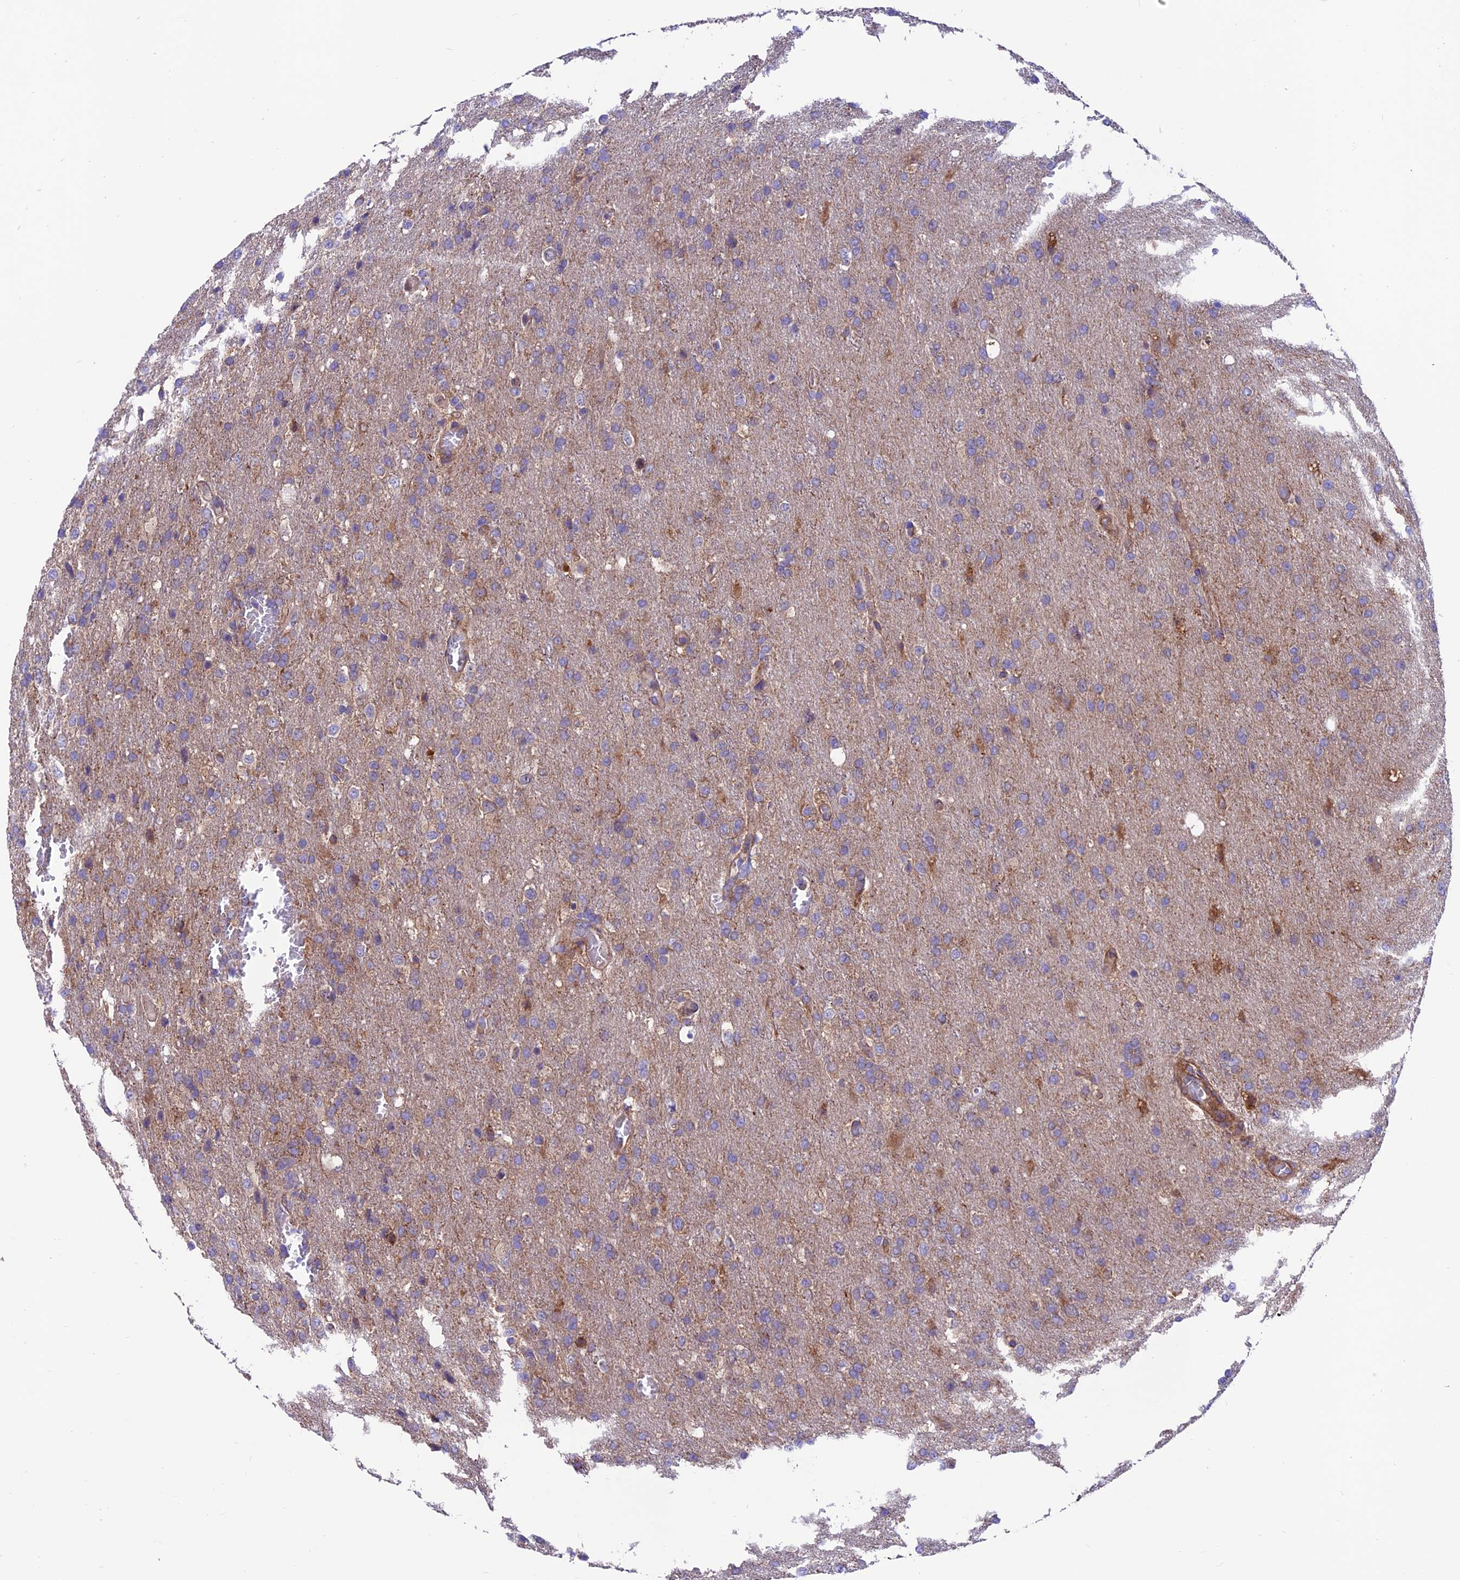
{"staining": {"intensity": "negative", "quantity": "none", "location": "none"}, "tissue": "glioma", "cell_type": "Tumor cells", "image_type": "cancer", "snomed": [{"axis": "morphology", "description": "Glioma, malignant, High grade"}, {"axis": "topography", "description": "Brain"}], "caption": "A micrograph of malignant glioma (high-grade) stained for a protein reveals no brown staining in tumor cells.", "gene": "VPS16", "patient": {"sex": "female", "age": 74}}